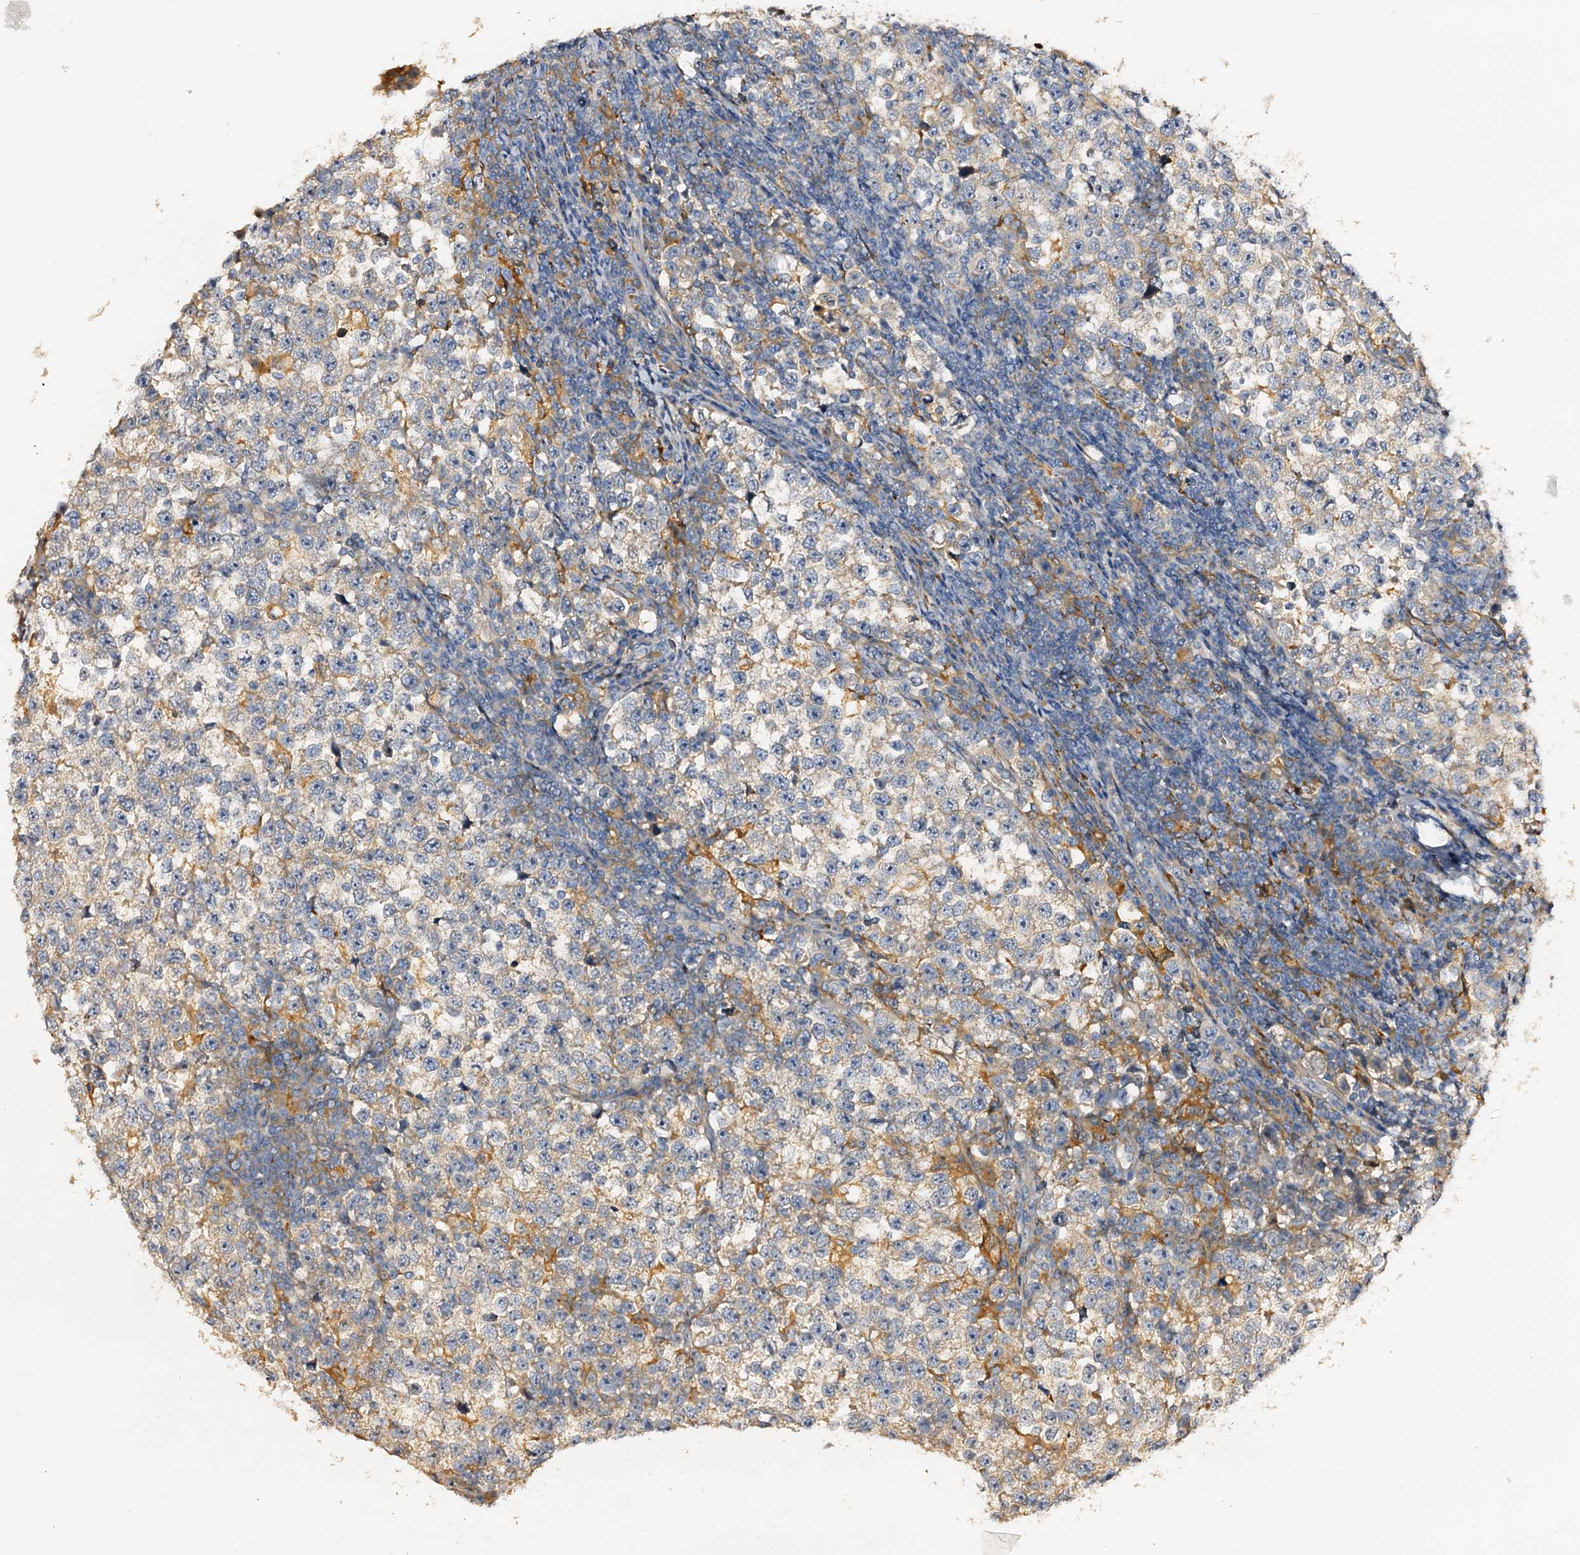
{"staining": {"intensity": "negative", "quantity": "none", "location": "none"}, "tissue": "testis cancer", "cell_type": "Tumor cells", "image_type": "cancer", "snomed": [{"axis": "morphology", "description": "Normal tissue, NOS"}, {"axis": "morphology", "description": "Seminoma, NOS"}, {"axis": "topography", "description": "Testis"}], "caption": "An immunohistochemistry (IHC) micrograph of testis cancer is shown. There is no staining in tumor cells of testis cancer.", "gene": "DMXL2", "patient": {"sex": "male", "age": 43}}